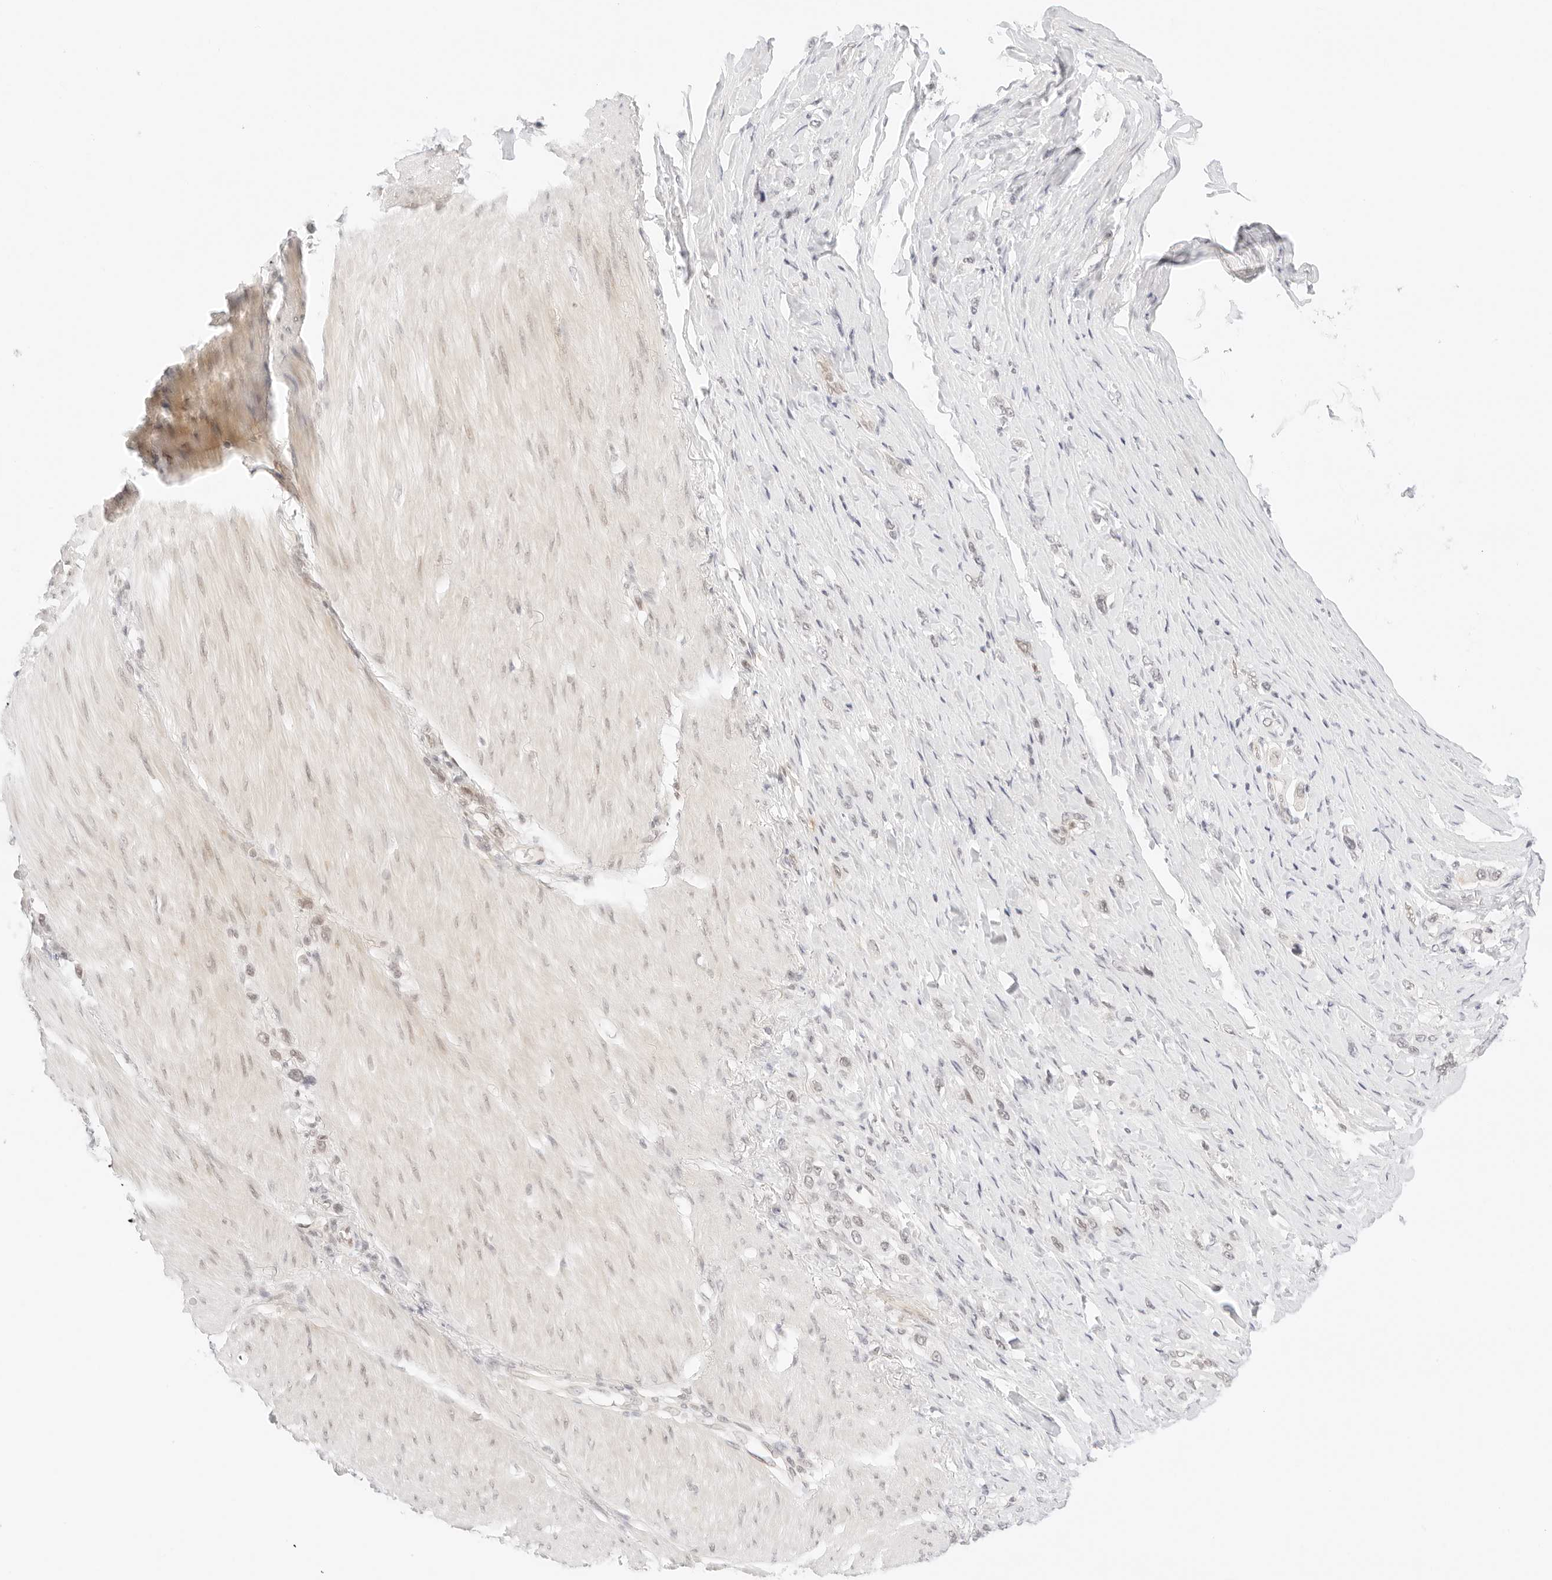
{"staining": {"intensity": "weak", "quantity": "<25%", "location": "nuclear"}, "tissue": "stomach cancer", "cell_type": "Tumor cells", "image_type": "cancer", "snomed": [{"axis": "morphology", "description": "Adenocarcinoma, NOS"}, {"axis": "topography", "description": "Stomach"}], "caption": "The immunohistochemistry image has no significant staining in tumor cells of stomach cancer (adenocarcinoma) tissue. (Brightfield microscopy of DAB immunohistochemistry (IHC) at high magnification).", "gene": "POLR3C", "patient": {"sex": "female", "age": 65}}